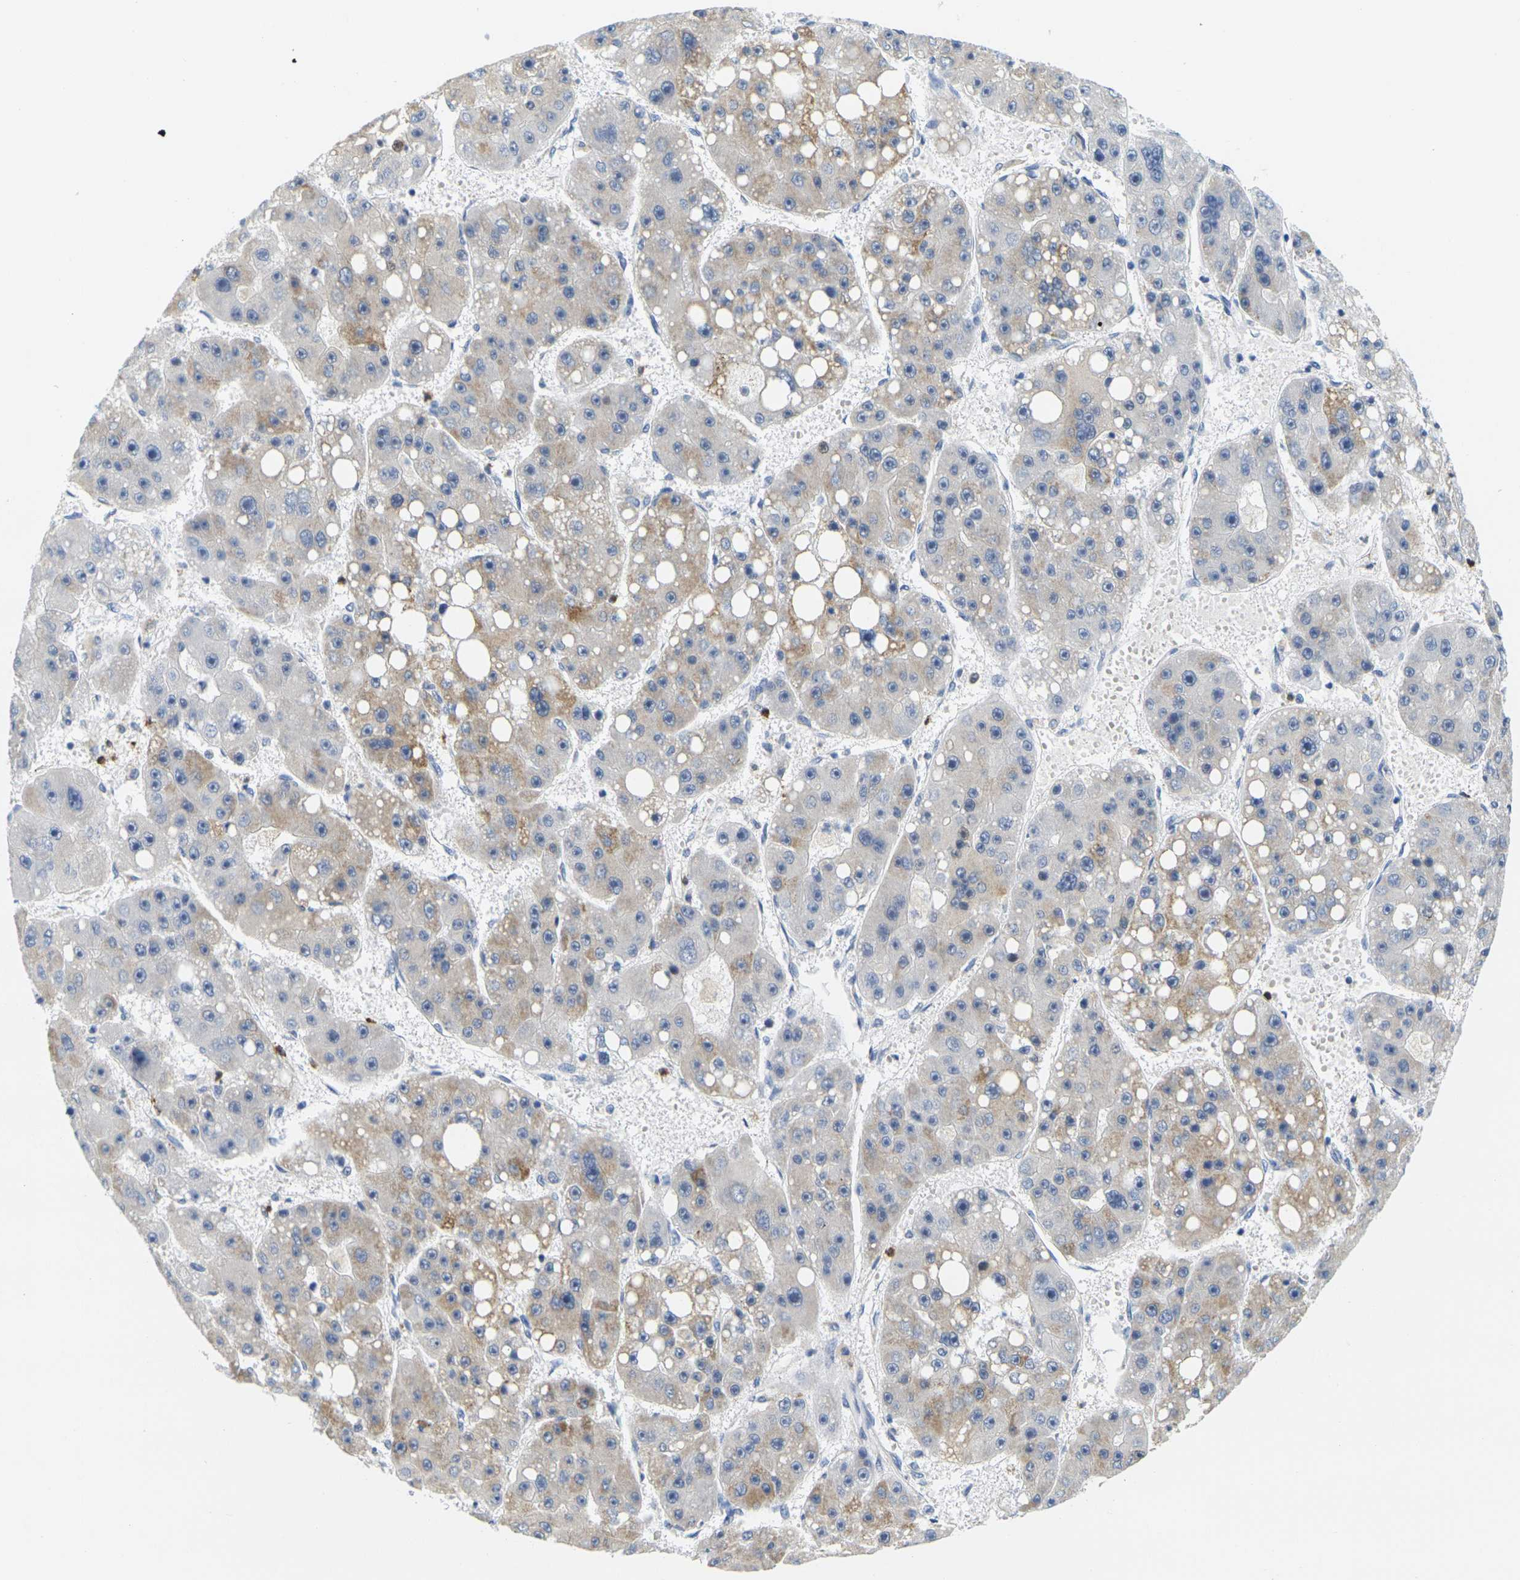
{"staining": {"intensity": "weak", "quantity": "25%-75%", "location": "cytoplasmic/membranous"}, "tissue": "liver cancer", "cell_type": "Tumor cells", "image_type": "cancer", "snomed": [{"axis": "morphology", "description": "Carcinoma, Hepatocellular, NOS"}, {"axis": "topography", "description": "Liver"}], "caption": "IHC (DAB) staining of human liver cancer (hepatocellular carcinoma) displays weak cytoplasmic/membranous protein staining in about 25%-75% of tumor cells.", "gene": "KLK5", "patient": {"sex": "female", "age": 61}}